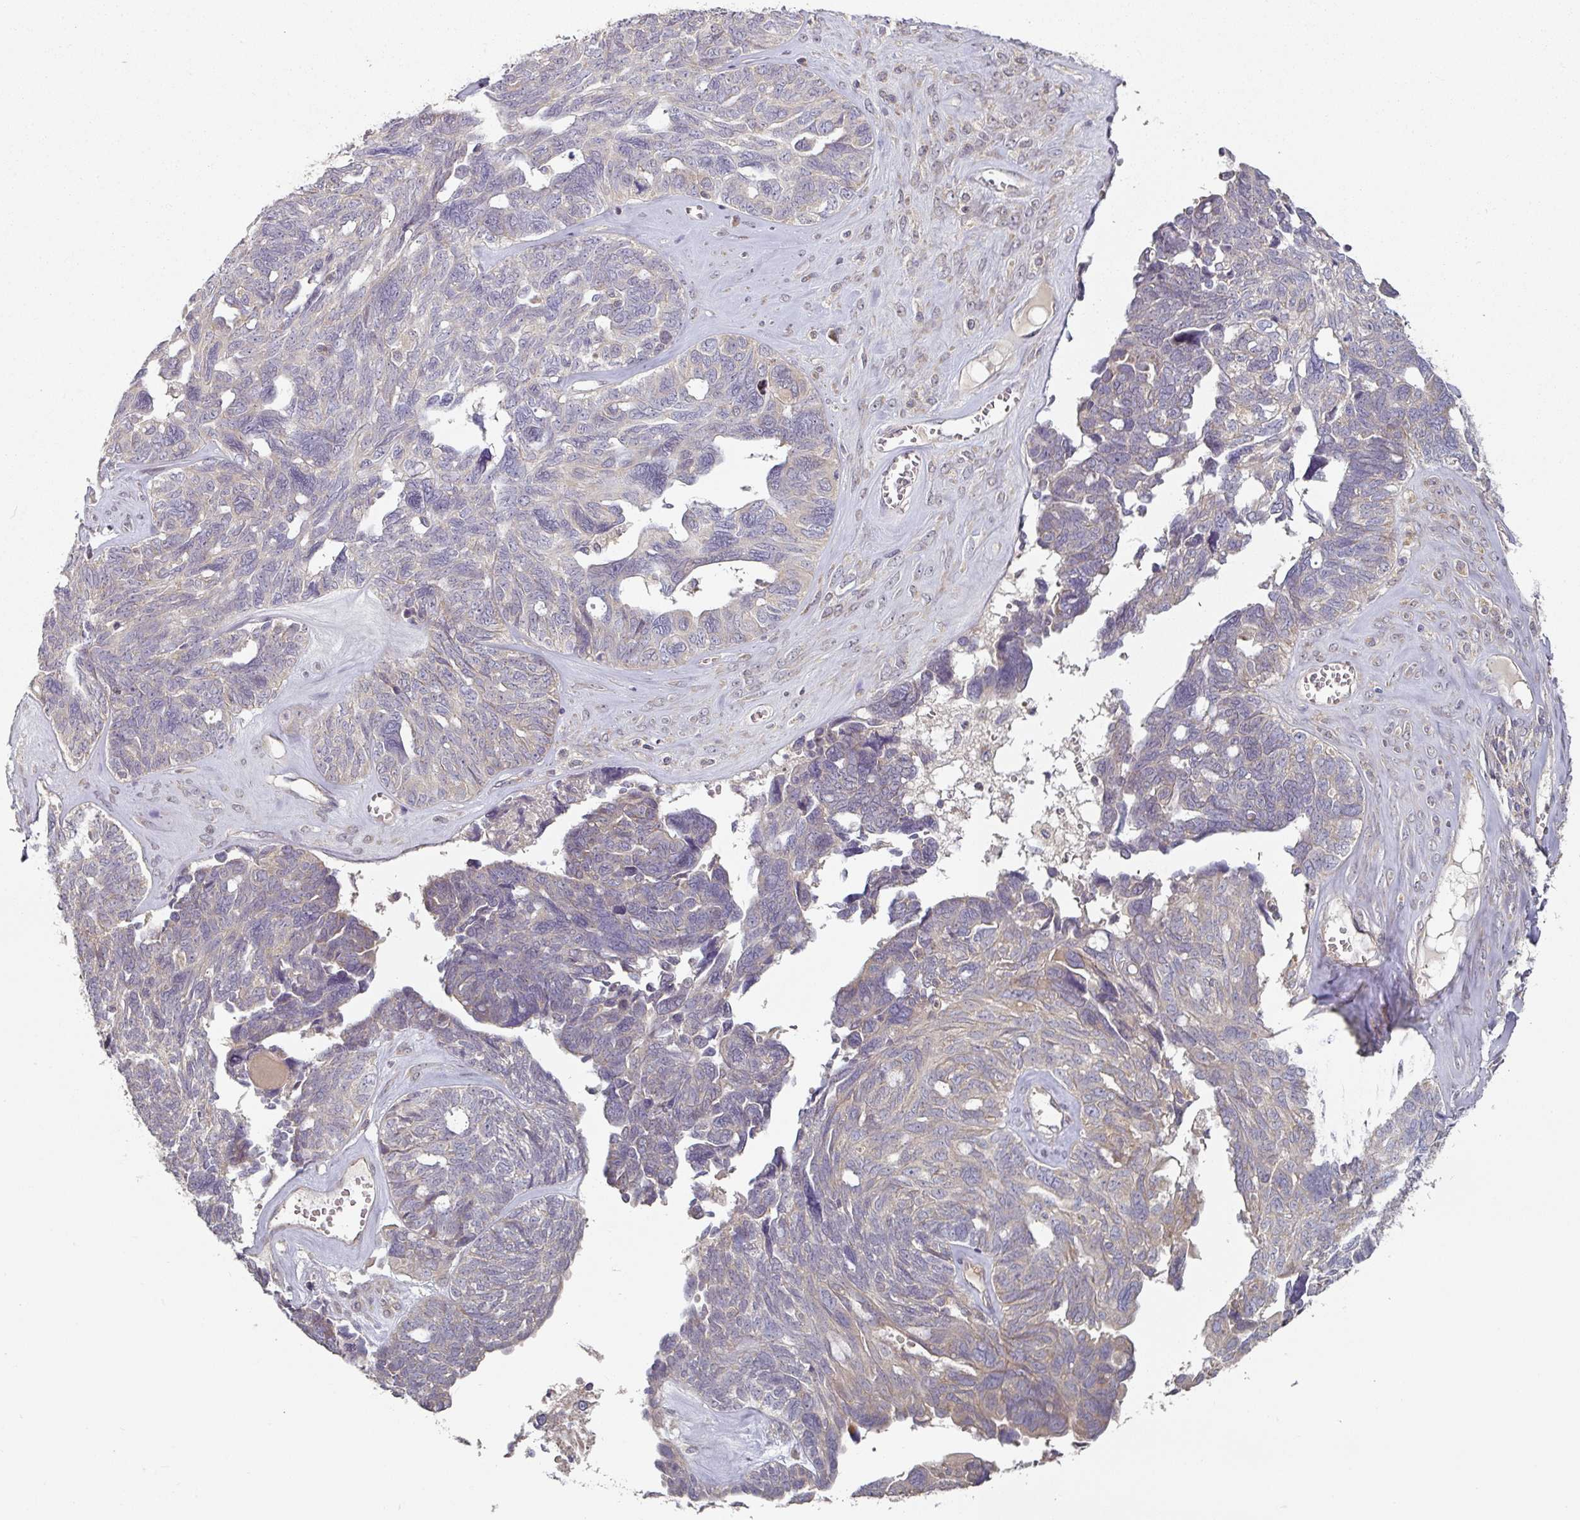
{"staining": {"intensity": "weak", "quantity": "<25%", "location": "cytoplasmic/membranous"}, "tissue": "ovarian cancer", "cell_type": "Tumor cells", "image_type": "cancer", "snomed": [{"axis": "morphology", "description": "Cystadenocarcinoma, serous, NOS"}, {"axis": "topography", "description": "Ovary"}], "caption": "This is an IHC micrograph of ovarian cancer (serous cystadenocarcinoma). There is no expression in tumor cells.", "gene": "MAP2K2", "patient": {"sex": "female", "age": 79}}